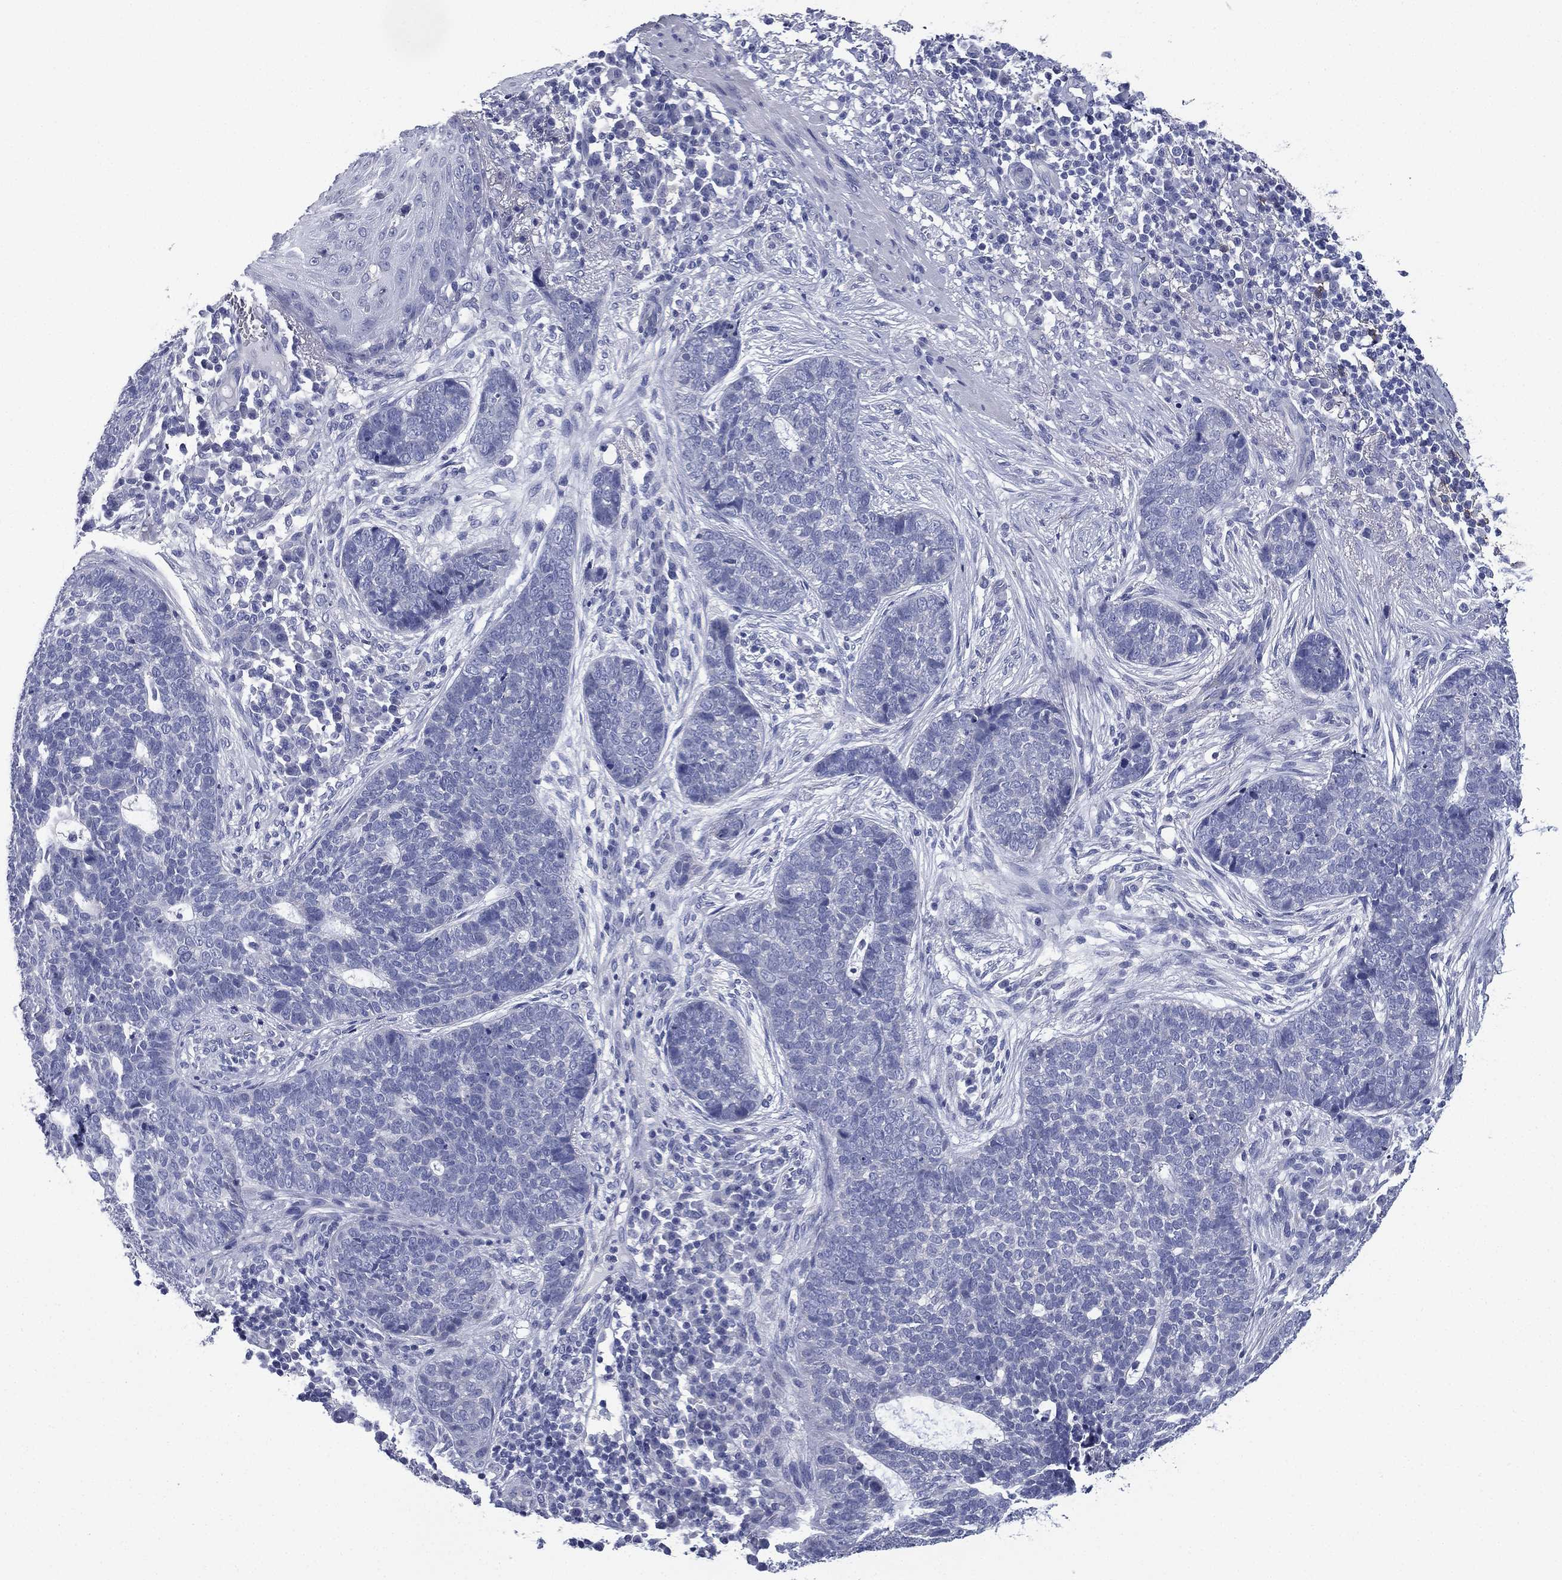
{"staining": {"intensity": "negative", "quantity": "none", "location": "none"}, "tissue": "skin cancer", "cell_type": "Tumor cells", "image_type": "cancer", "snomed": [{"axis": "morphology", "description": "Basal cell carcinoma"}, {"axis": "topography", "description": "Skin"}], "caption": "A photomicrograph of human skin basal cell carcinoma is negative for staining in tumor cells.", "gene": "FCER2", "patient": {"sex": "female", "age": 69}}